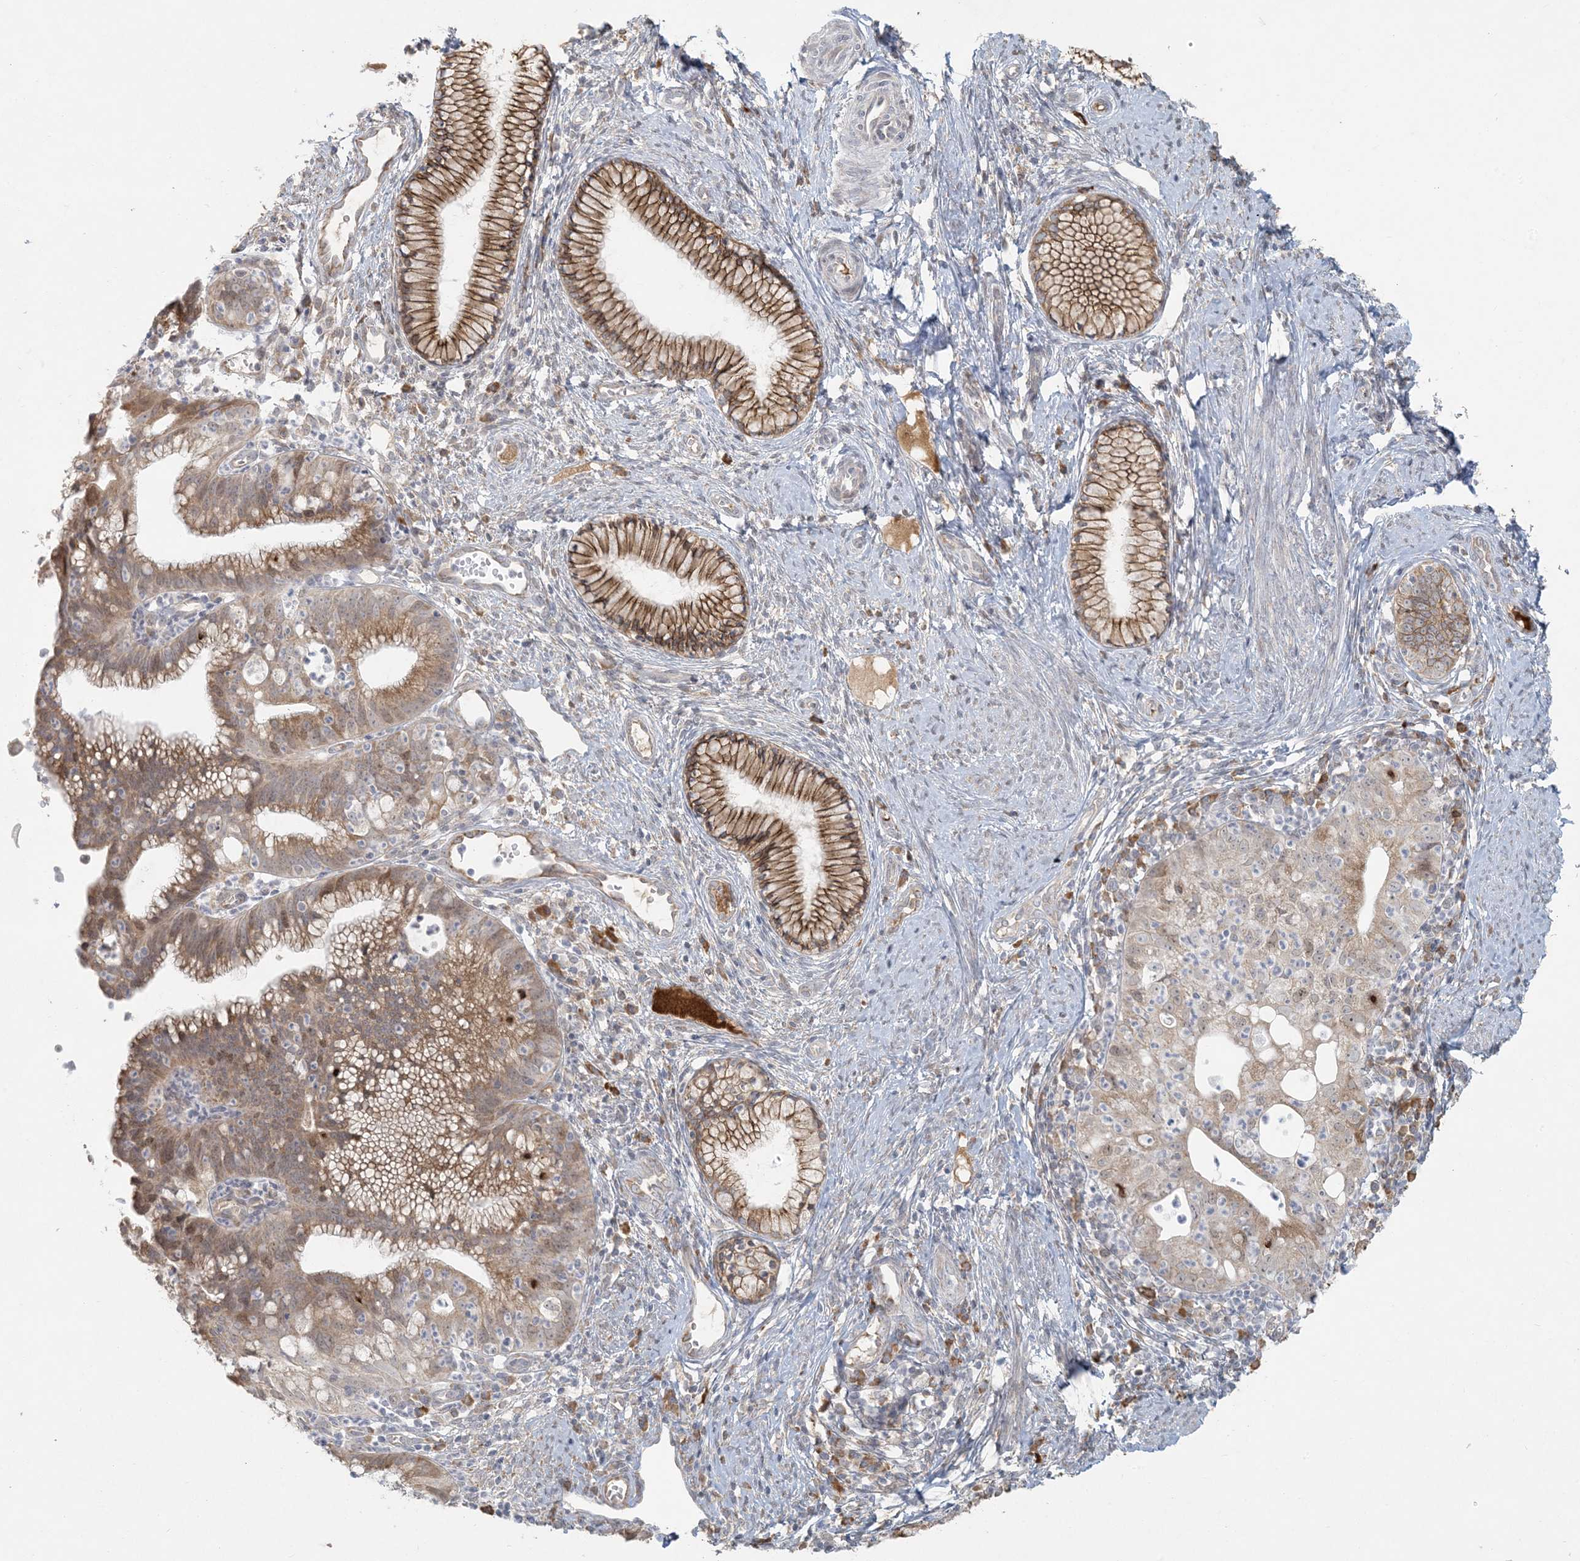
{"staining": {"intensity": "moderate", "quantity": ">75%", "location": "cytoplasmic/membranous"}, "tissue": "cervical cancer", "cell_type": "Tumor cells", "image_type": "cancer", "snomed": [{"axis": "morphology", "description": "Adenocarcinoma, NOS"}, {"axis": "topography", "description": "Cervix"}], "caption": "This micrograph demonstrates IHC staining of cervical adenocarcinoma, with medium moderate cytoplasmic/membranous staining in approximately >75% of tumor cells.", "gene": "HACL1", "patient": {"sex": "female", "age": 36}}